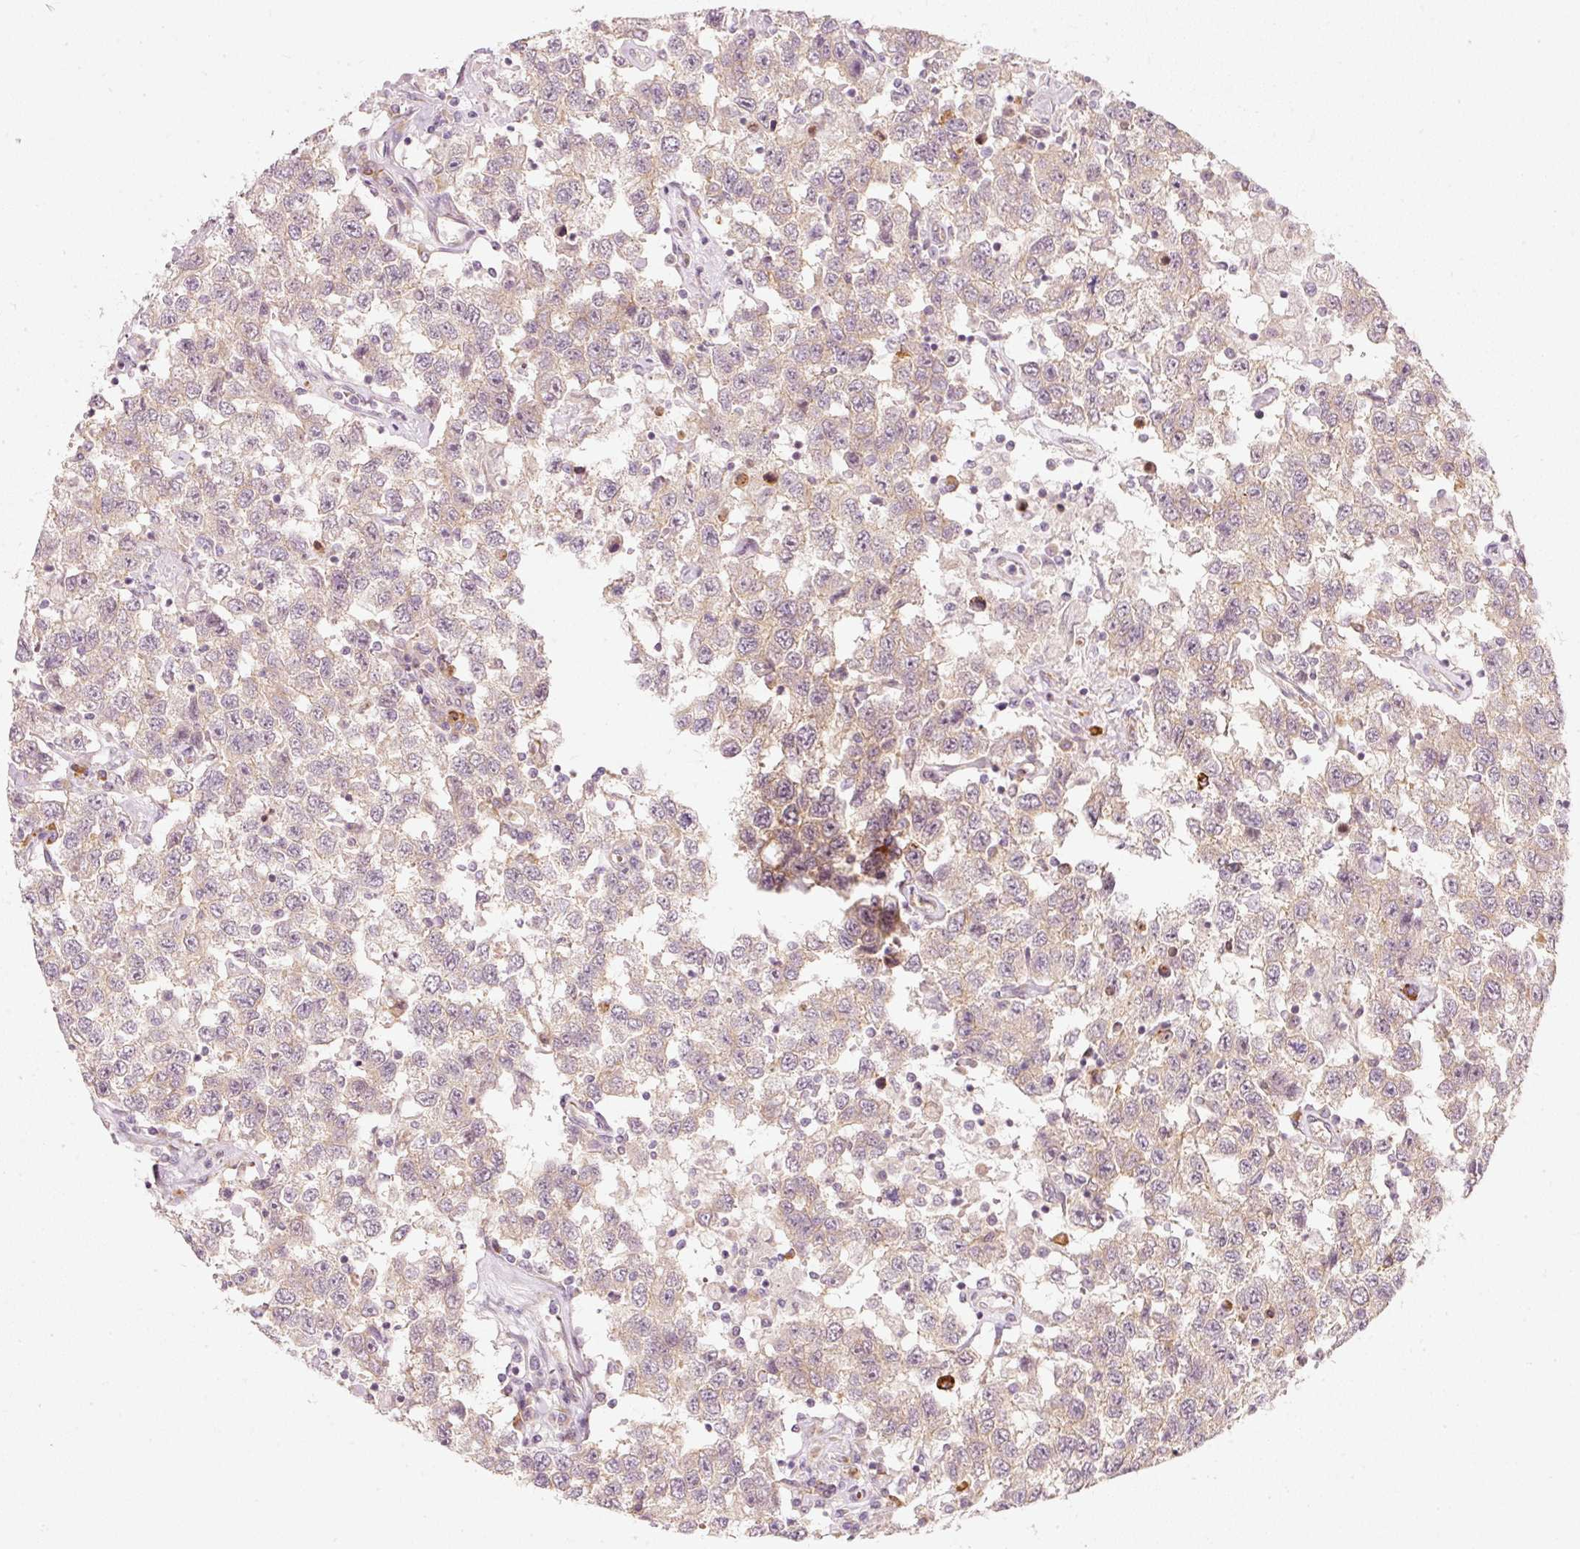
{"staining": {"intensity": "weak", "quantity": "<25%", "location": "cytoplasmic/membranous"}, "tissue": "testis cancer", "cell_type": "Tumor cells", "image_type": "cancer", "snomed": [{"axis": "morphology", "description": "Seminoma, NOS"}, {"axis": "topography", "description": "Testis"}], "caption": "Immunohistochemical staining of seminoma (testis) reveals no significant positivity in tumor cells.", "gene": "KCNQ1", "patient": {"sex": "male", "age": 41}}